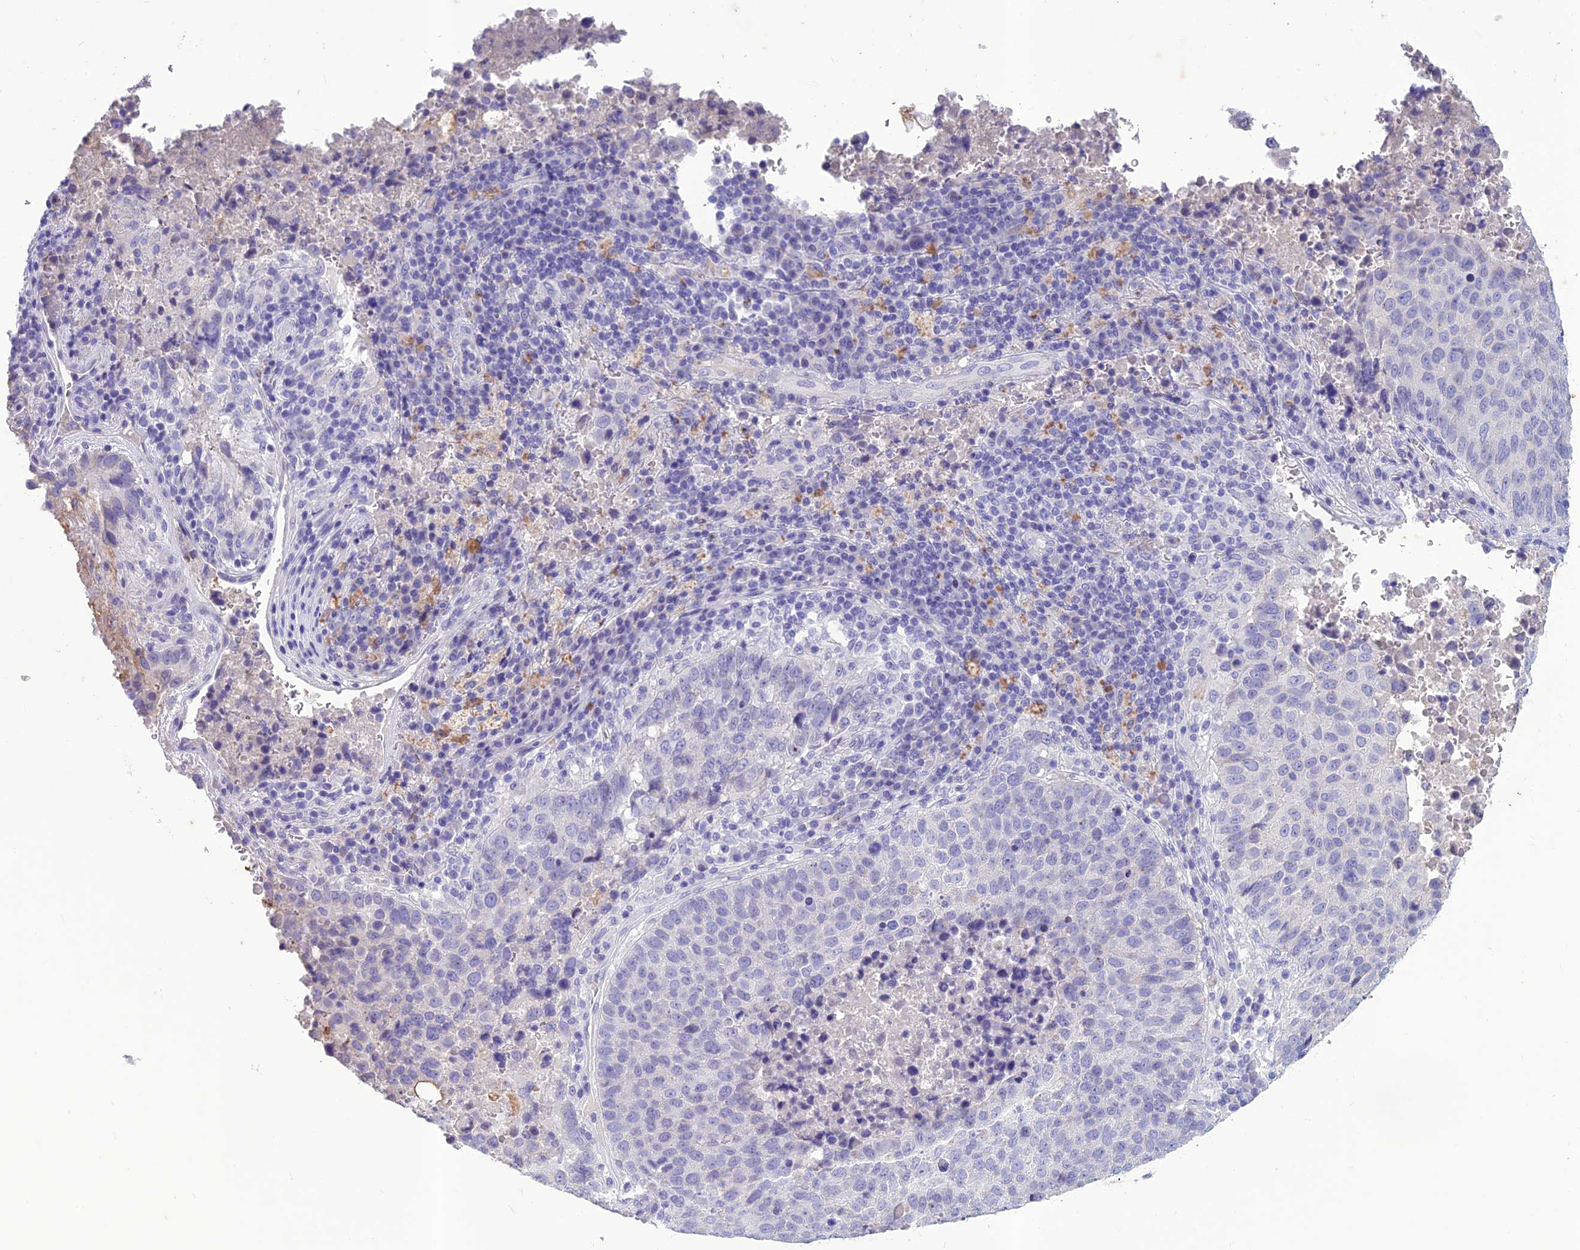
{"staining": {"intensity": "negative", "quantity": "none", "location": "none"}, "tissue": "lung cancer", "cell_type": "Tumor cells", "image_type": "cancer", "snomed": [{"axis": "morphology", "description": "Squamous cell carcinoma, NOS"}, {"axis": "topography", "description": "Lung"}], "caption": "This is an IHC image of lung cancer. There is no expression in tumor cells.", "gene": "IFT172", "patient": {"sex": "male", "age": 73}}